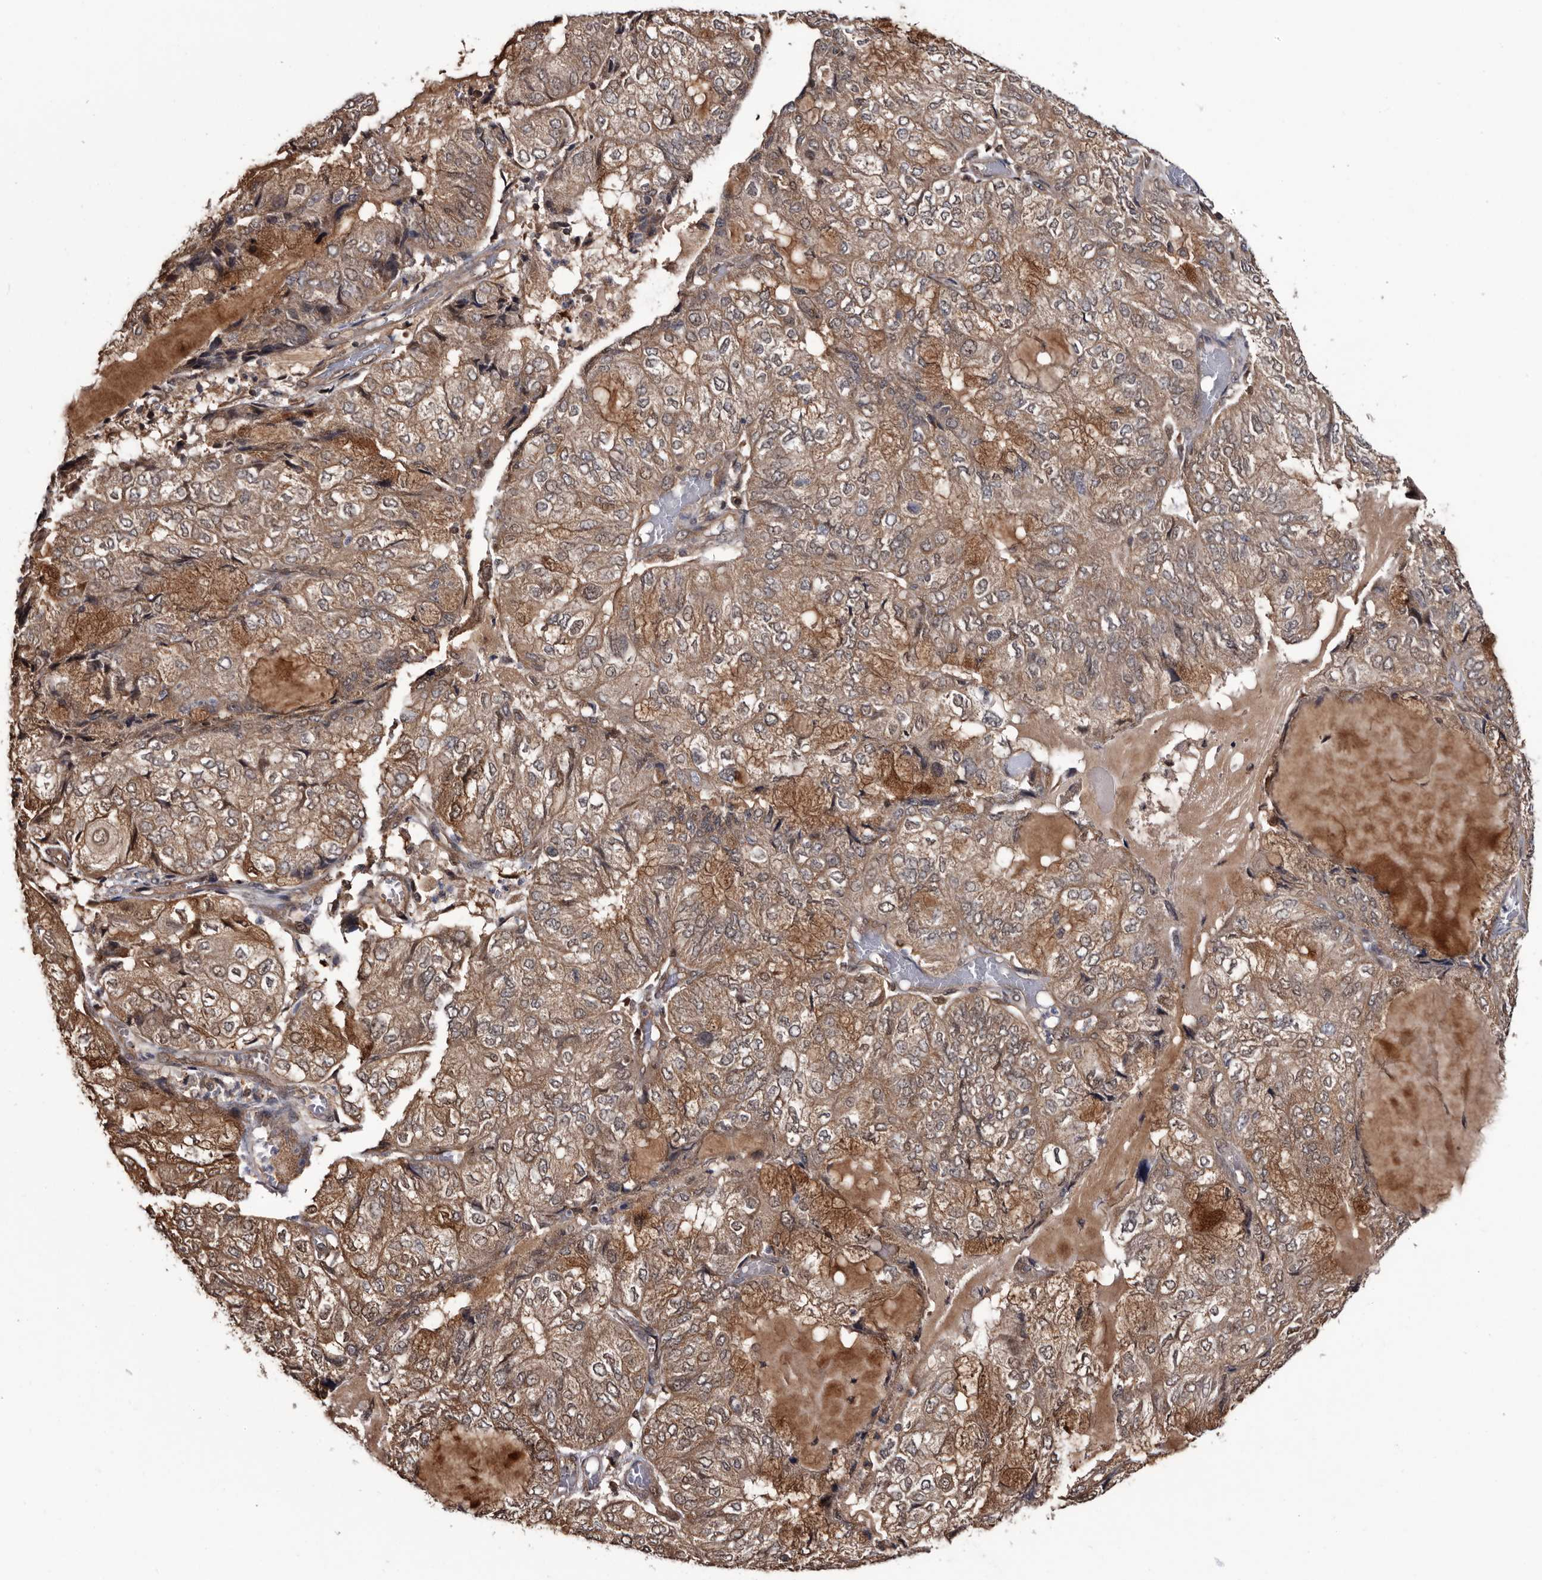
{"staining": {"intensity": "moderate", "quantity": ">75%", "location": "cytoplasmic/membranous"}, "tissue": "endometrial cancer", "cell_type": "Tumor cells", "image_type": "cancer", "snomed": [{"axis": "morphology", "description": "Adenocarcinoma, NOS"}, {"axis": "topography", "description": "Endometrium"}], "caption": "Immunohistochemistry histopathology image of neoplastic tissue: human adenocarcinoma (endometrial) stained using immunohistochemistry (IHC) shows medium levels of moderate protein expression localized specifically in the cytoplasmic/membranous of tumor cells, appearing as a cytoplasmic/membranous brown color.", "gene": "TTI2", "patient": {"sex": "female", "age": 81}}